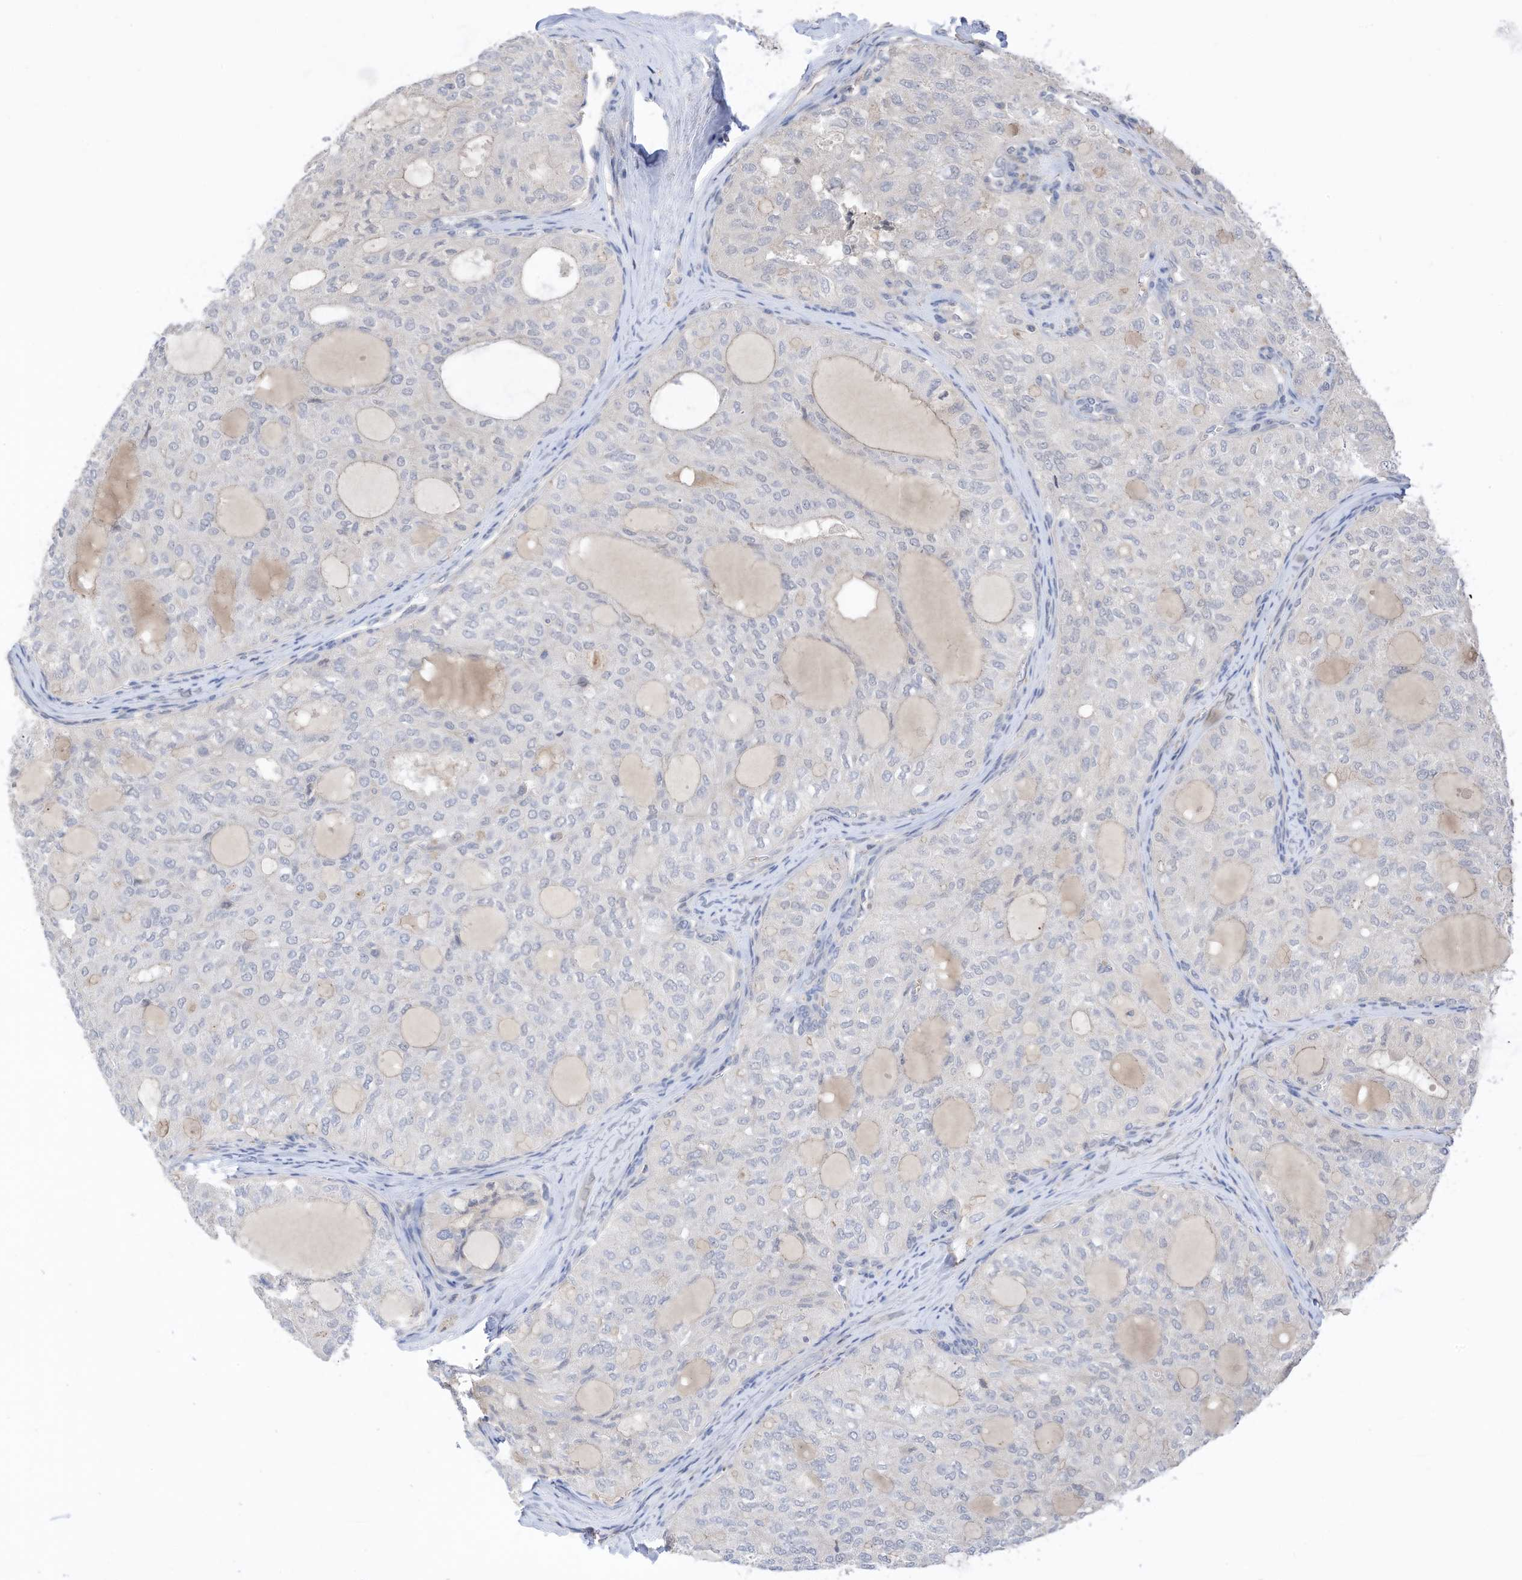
{"staining": {"intensity": "negative", "quantity": "none", "location": "none"}, "tissue": "thyroid cancer", "cell_type": "Tumor cells", "image_type": "cancer", "snomed": [{"axis": "morphology", "description": "Follicular adenoma carcinoma, NOS"}, {"axis": "topography", "description": "Thyroid gland"}], "caption": "Immunohistochemical staining of human thyroid cancer (follicular adenoma carcinoma) shows no significant expression in tumor cells.", "gene": "REC8", "patient": {"sex": "male", "age": 75}}